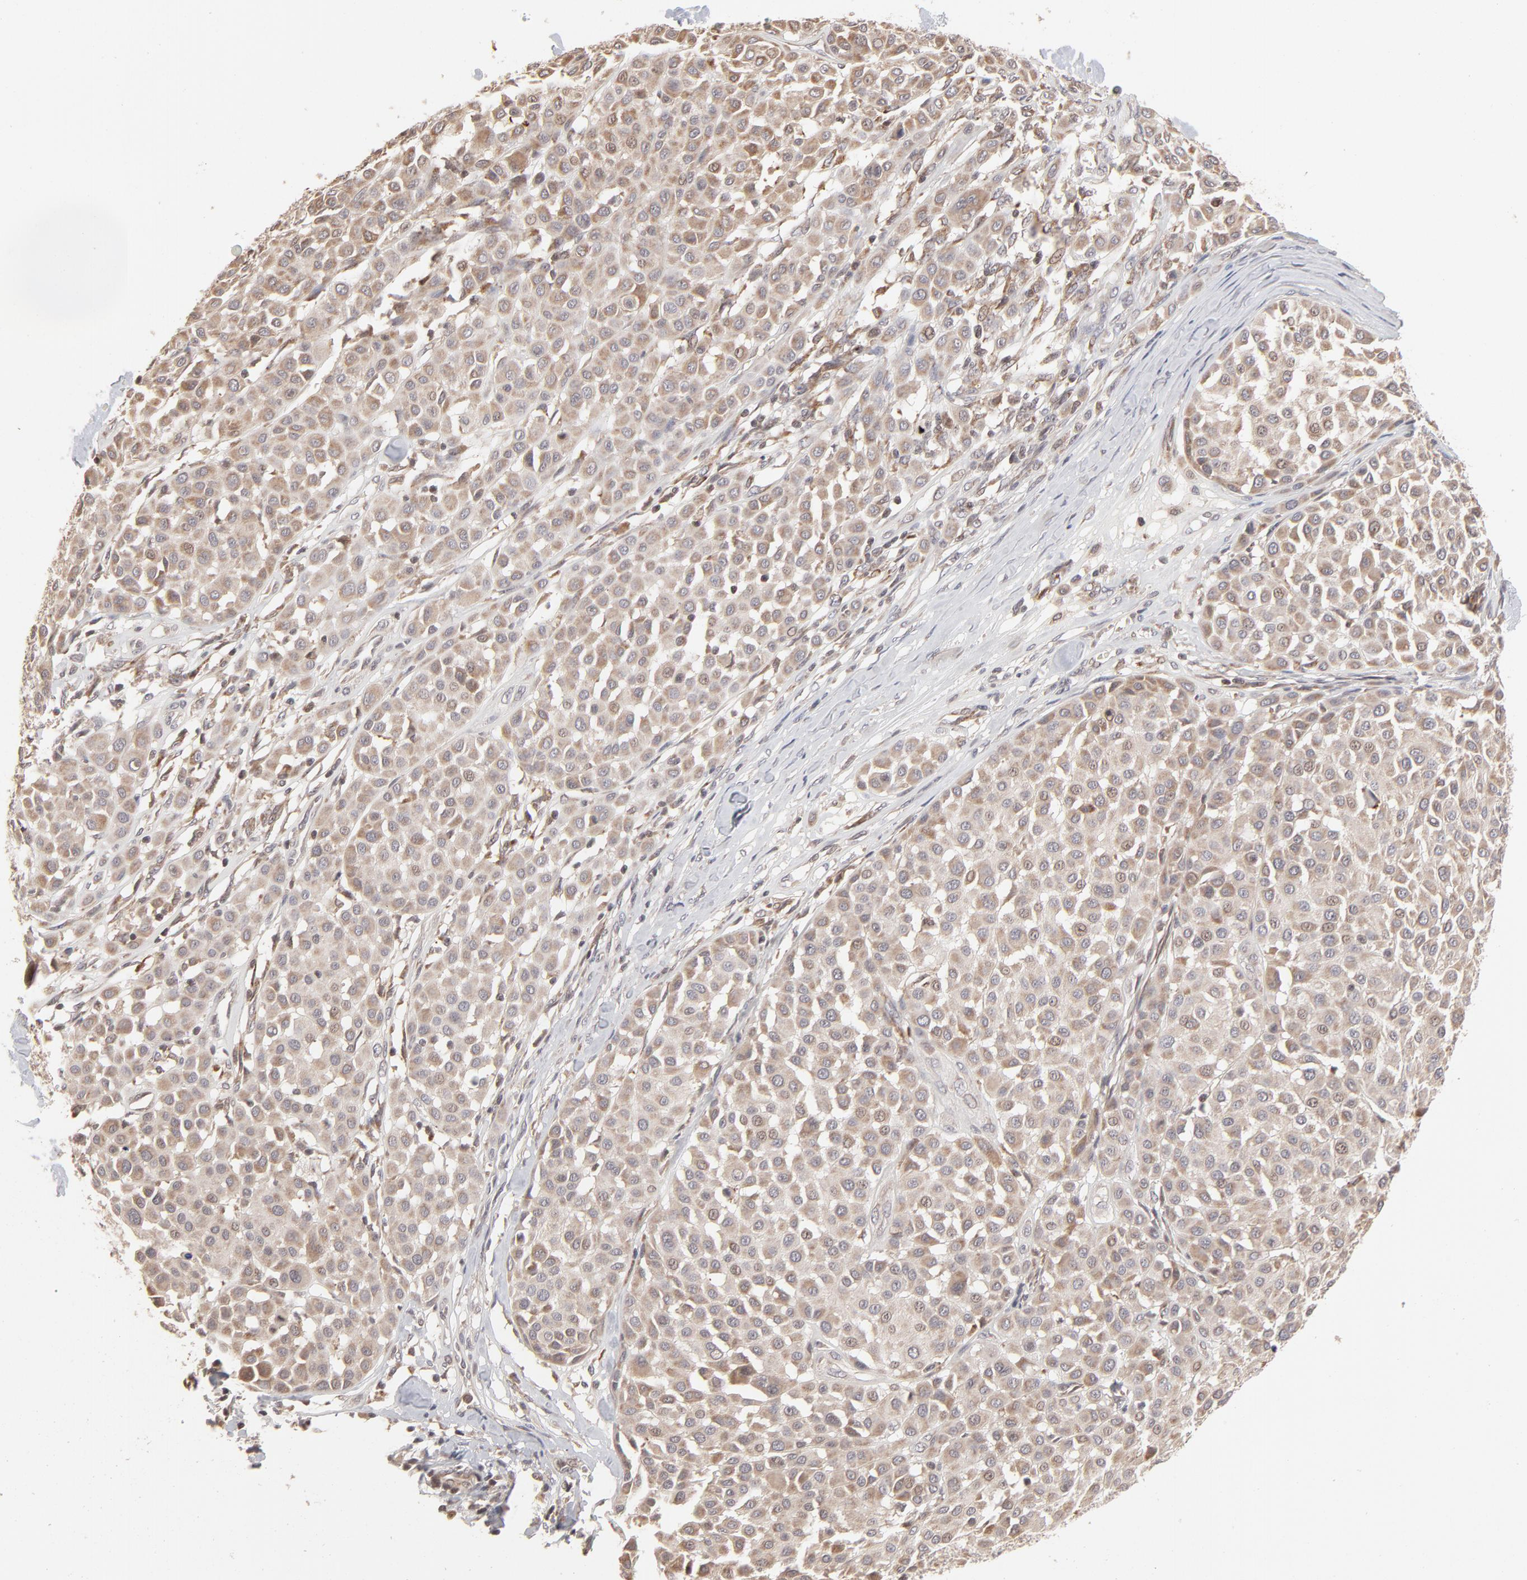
{"staining": {"intensity": "weak", "quantity": ">75%", "location": "cytoplasmic/membranous"}, "tissue": "melanoma", "cell_type": "Tumor cells", "image_type": "cancer", "snomed": [{"axis": "morphology", "description": "Malignant melanoma, Metastatic site"}, {"axis": "topography", "description": "Soft tissue"}], "caption": "A low amount of weak cytoplasmic/membranous expression is appreciated in about >75% of tumor cells in malignant melanoma (metastatic site) tissue.", "gene": "ARIH1", "patient": {"sex": "male", "age": 41}}